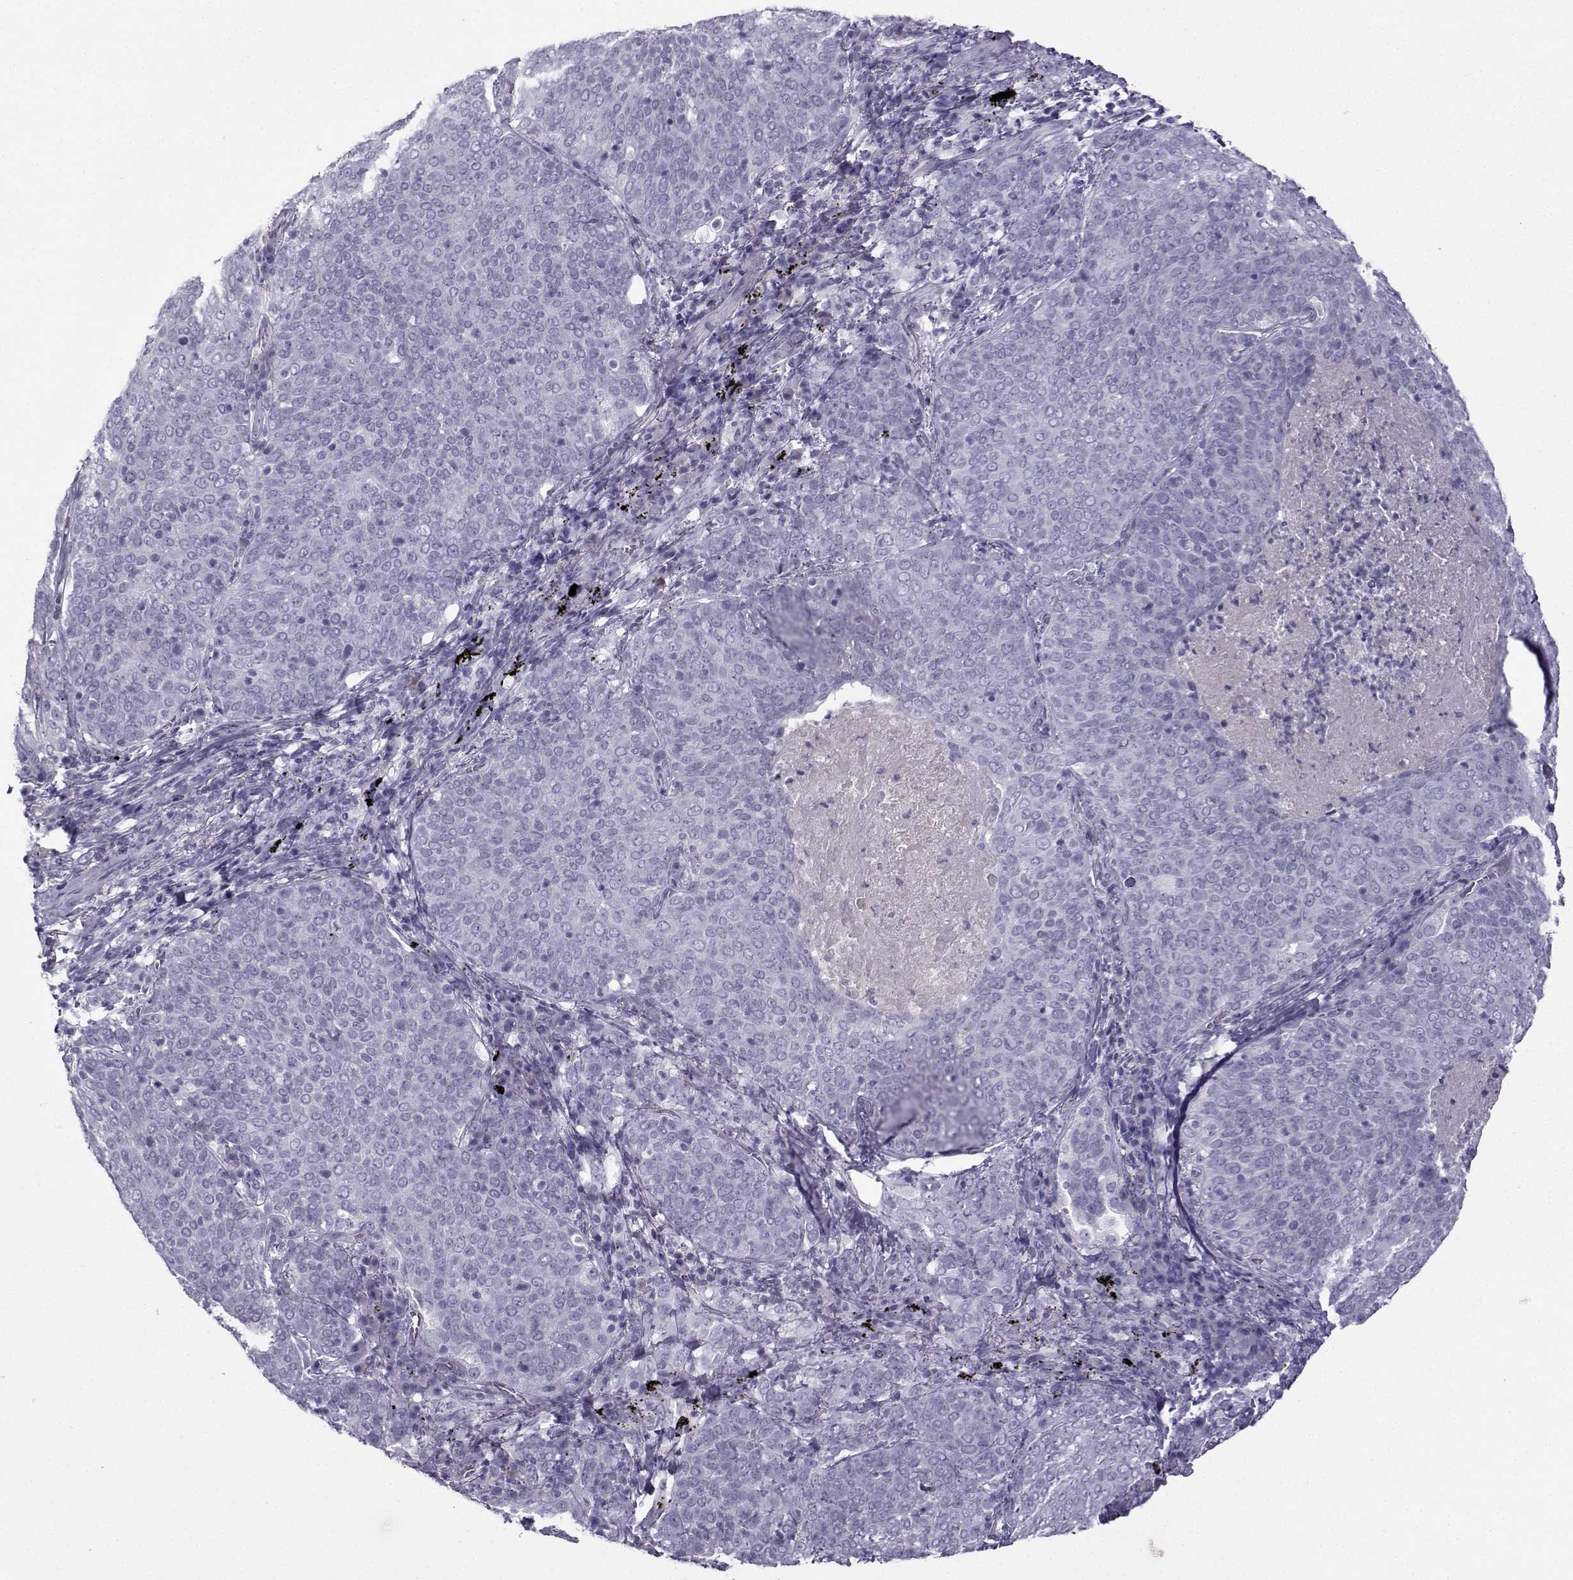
{"staining": {"intensity": "negative", "quantity": "none", "location": "none"}, "tissue": "lung cancer", "cell_type": "Tumor cells", "image_type": "cancer", "snomed": [{"axis": "morphology", "description": "Squamous cell carcinoma, NOS"}, {"axis": "topography", "description": "Lung"}], "caption": "Lung squamous cell carcinoma stained for a protein using IHC exhibits no positivity tumor cells.", "gene": "ARMC2", "patient": {"sex": "male", "age": 82}}